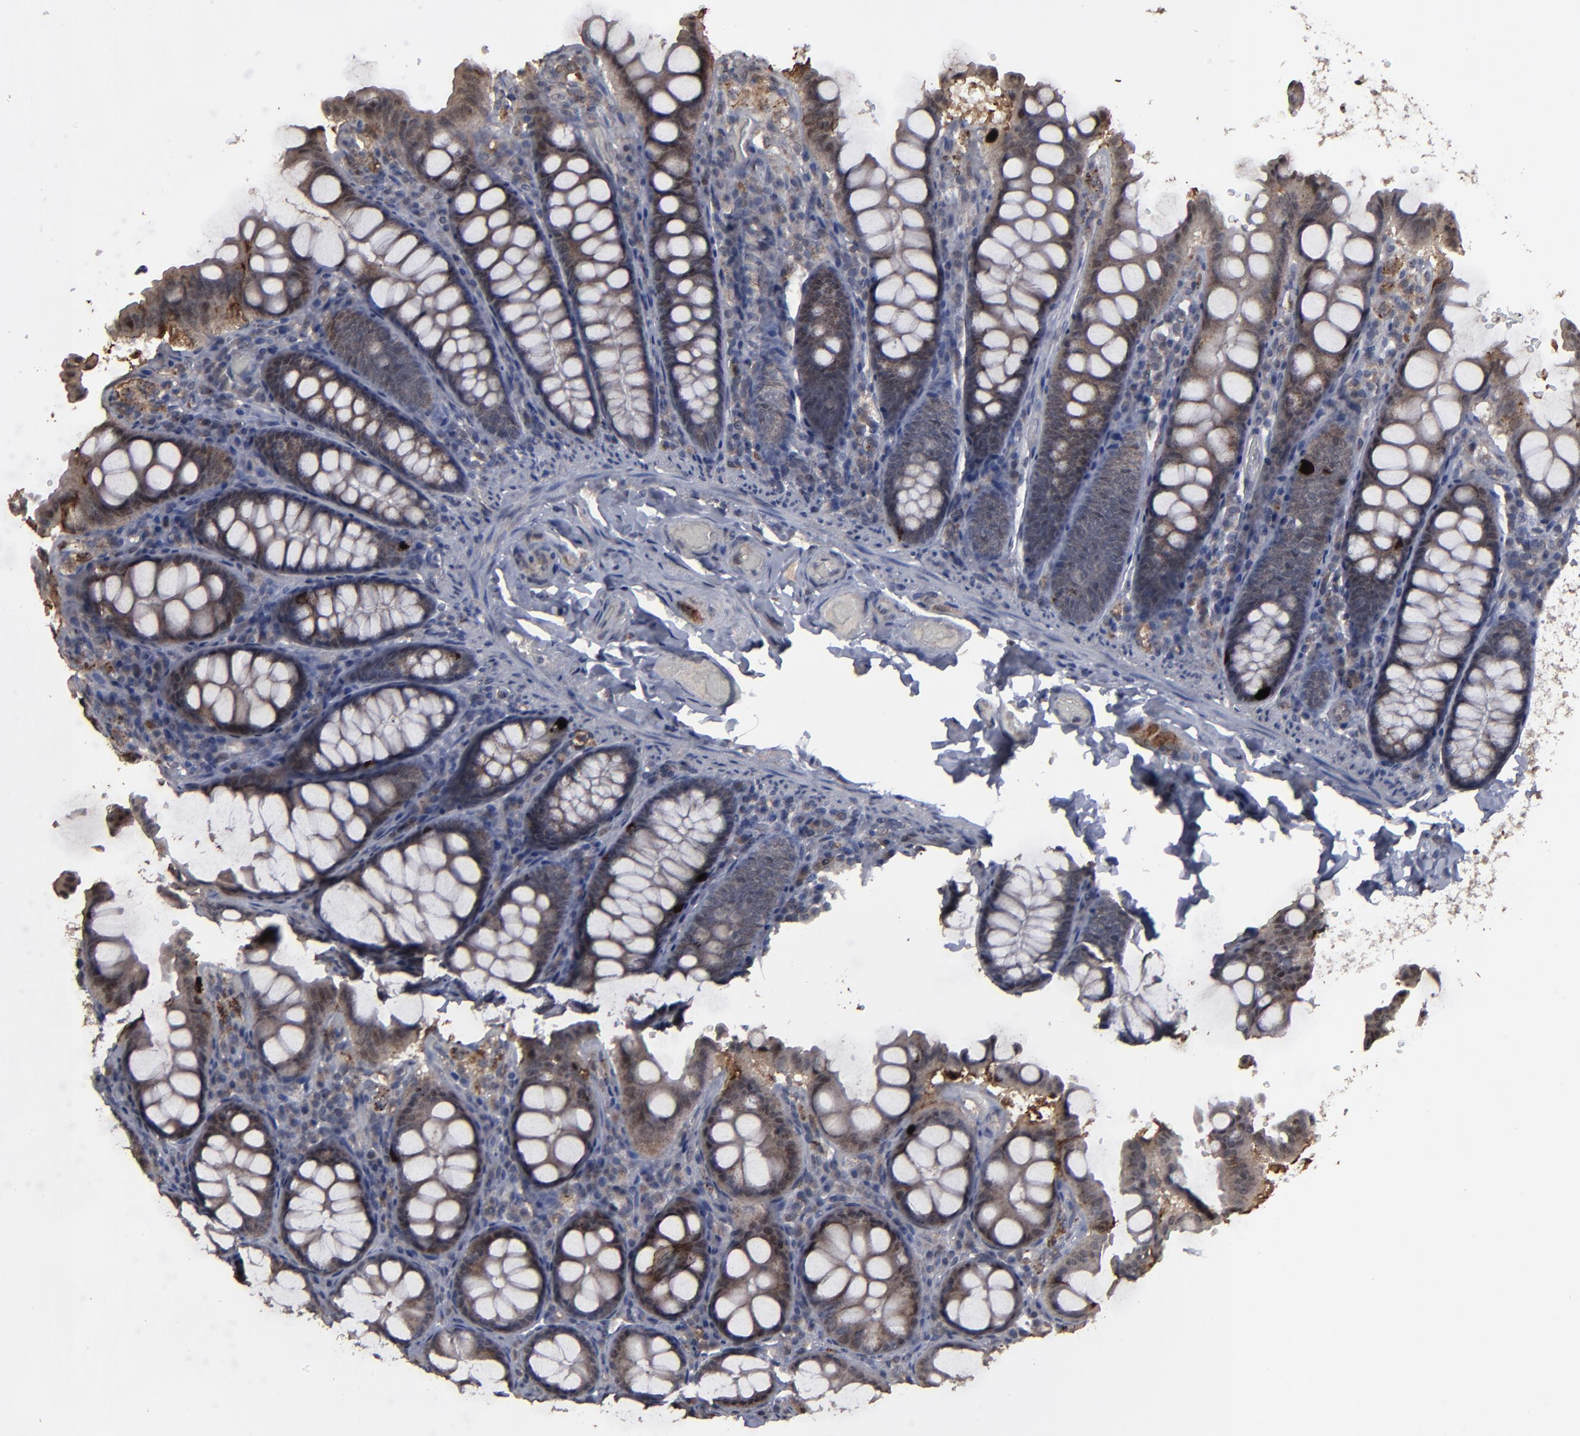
{"staining": {"intensity": "negative", "quantity": "none", "location": "none"}, "tissue": "colon", "cell_type": "Endothelial cells", "image_type": "normal", "snomed": [{"axis": "morphology", "description": "Normal tissue, NOS"}, {"axis": "topography", "description": "Colon"}], "caption": "The micrograph reveals no staining of endothelial cells in benign colon. (DAB immunohistochemistry (IHC) with hematoxylin counter stain).", "gene": "SLC22A17", "patient": {"sex": "female", "age": 61}}